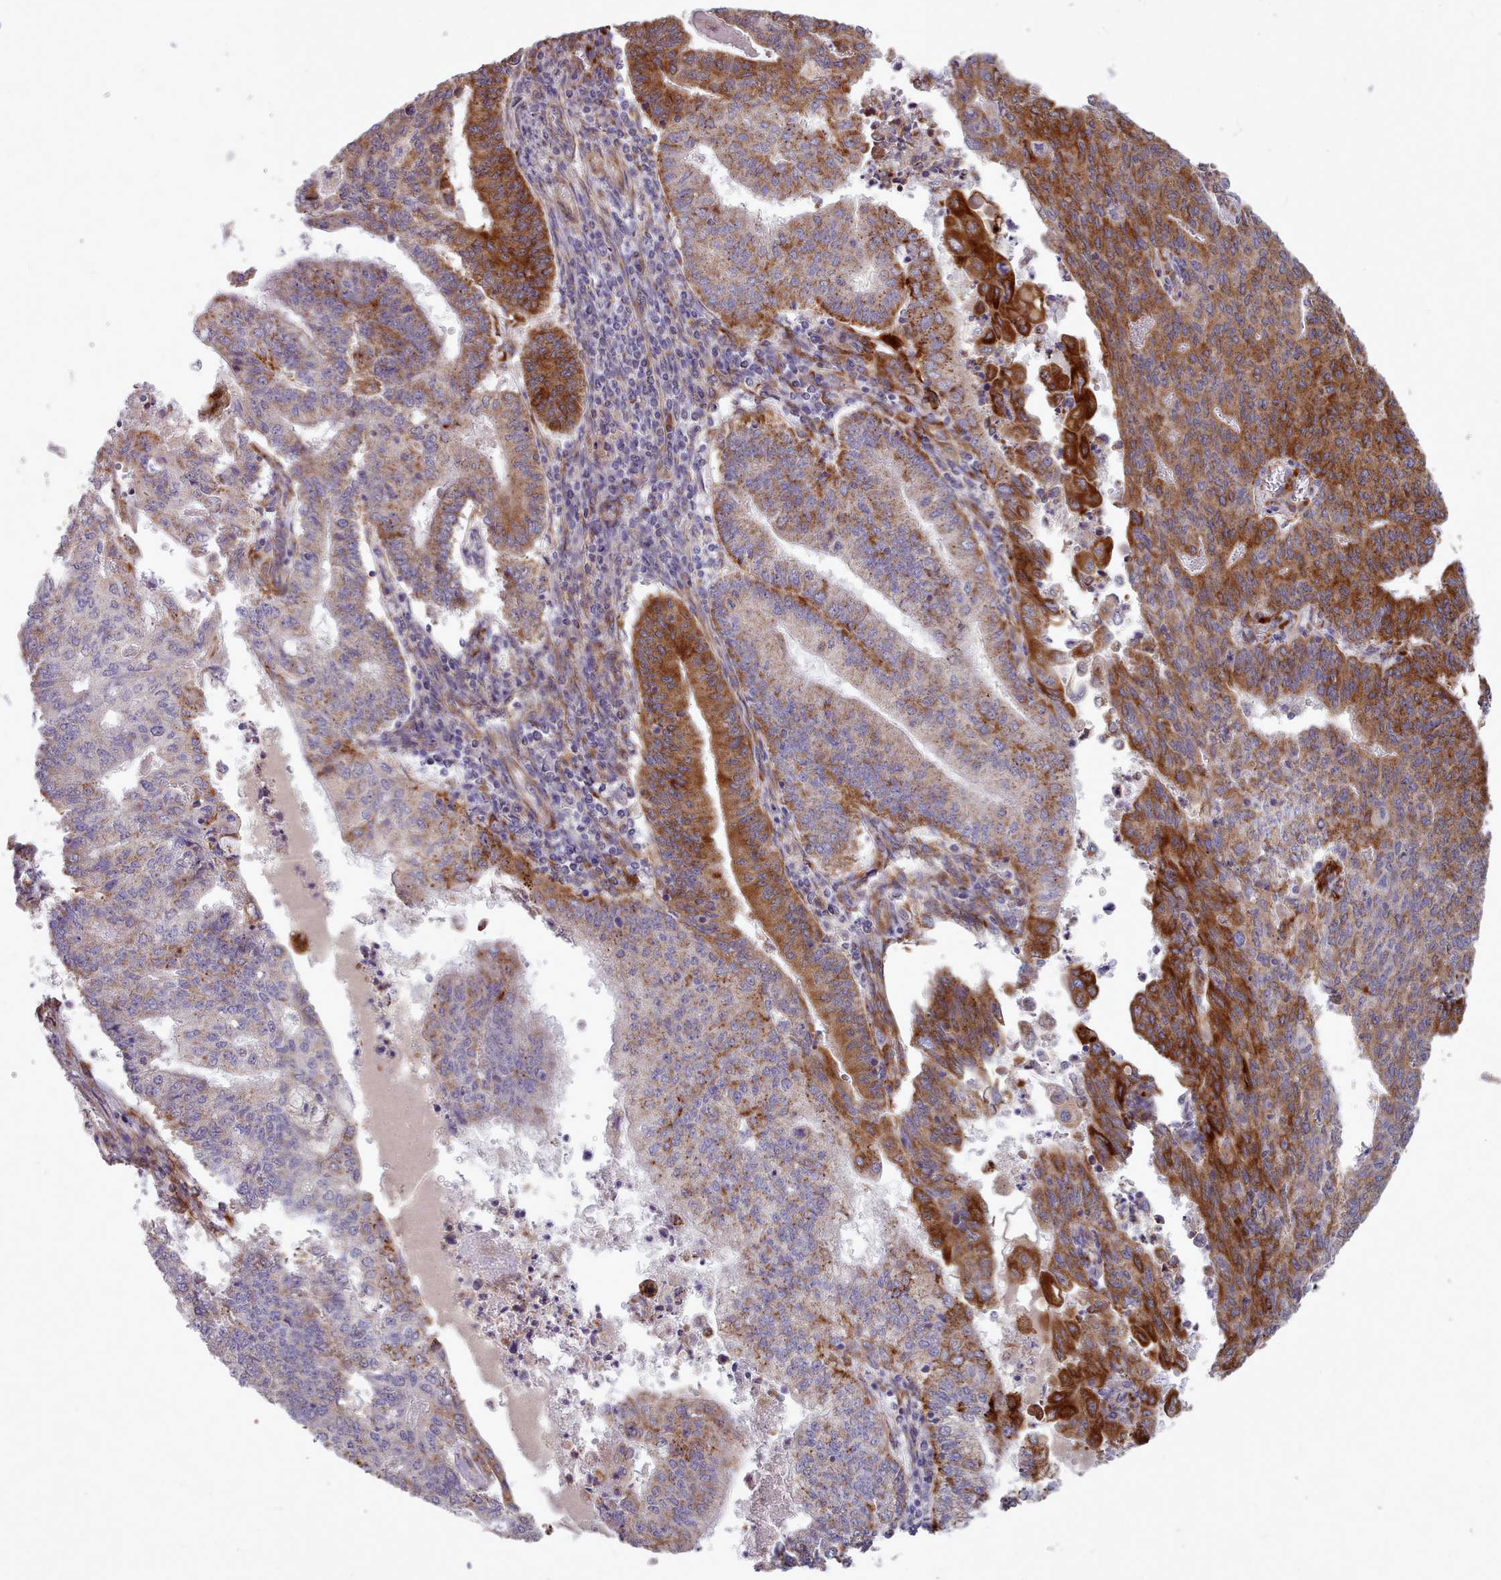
{"staining": {"intensity": "moderate", "quantity": "25%-75%", "location": "cytoplasmic/membranous"}, "tissue": "endometrial cancer", "cell_type": "Tumor cells", "image_type": "cancer", "snomed": [{"axis": "morphology", "description": "Adenocarcinoma, NOS"}, {"axis": "topography", "description": "Endometrium"}], "caption": "Protein expression analysis of human adenocarcinoma (endometrial) reveals moderate cytoplasmic/membranous staining in about 25%-75% of tumor cells. (Stains: DAB (3,3'-diaminobenzidine) in brown, nuclei in blue, Microscopy: brightfield microscopy at high magnification).", "gene": "FKBP10", "patient": {"sex": "female", "age": 59}}